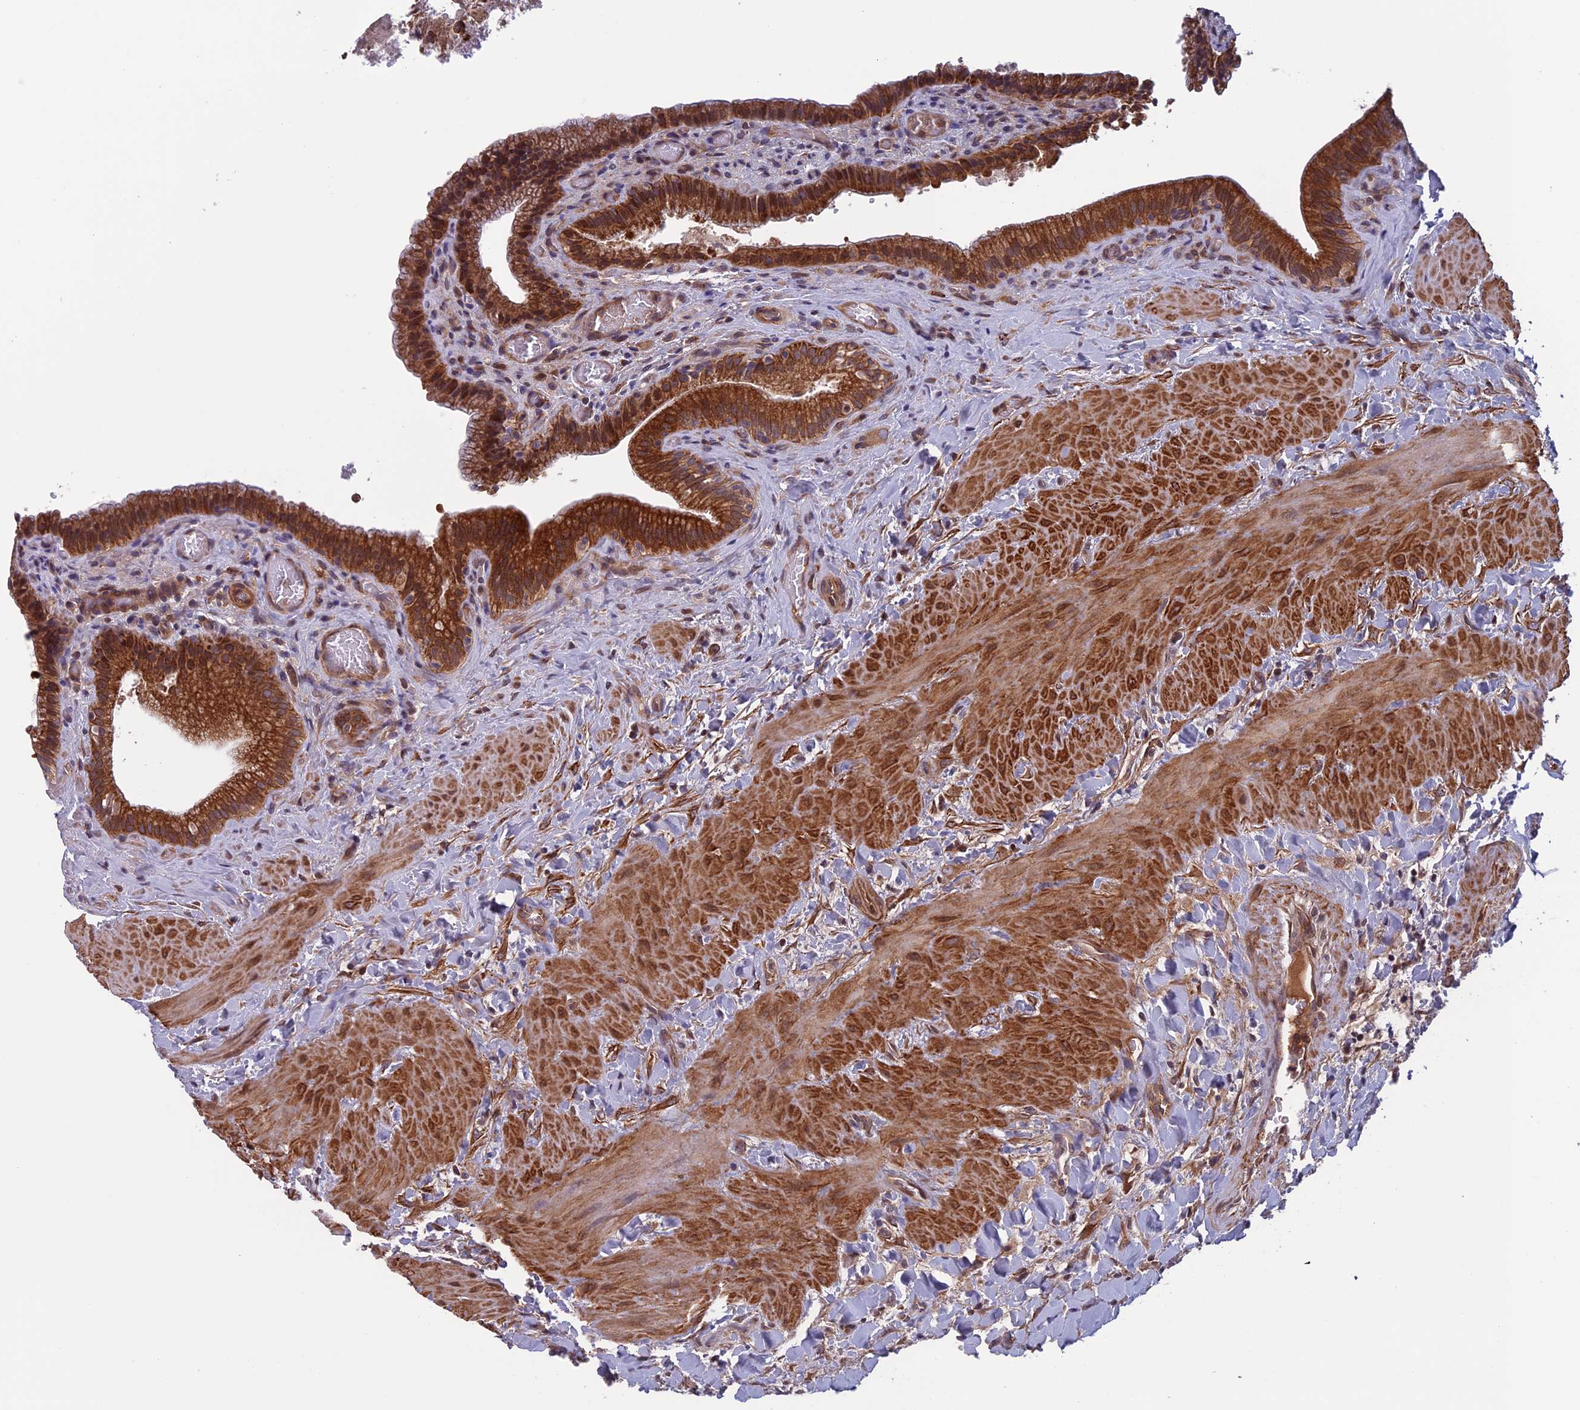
{"staining": {"intensity": "strong", "quantity": ">75%", "location": "cytoplasmic/membranous"}, "tissue": "gallbladder", "cell_type": "Glandular cells", "image_type": "normal", "snomed": [{"axis": "morphology", "description": "Normal tissue, NOS"}, {"axis": "topography", "description": "Gallbladder"}], "caption": "Immunohistochemical staining of benign human gallbladder demonstrates strong cytoplasmic/membranous protein positivity in about >75% of glandular cells.", "gene": "FADS1", "patient": {"sex": "male", "age": 24}}